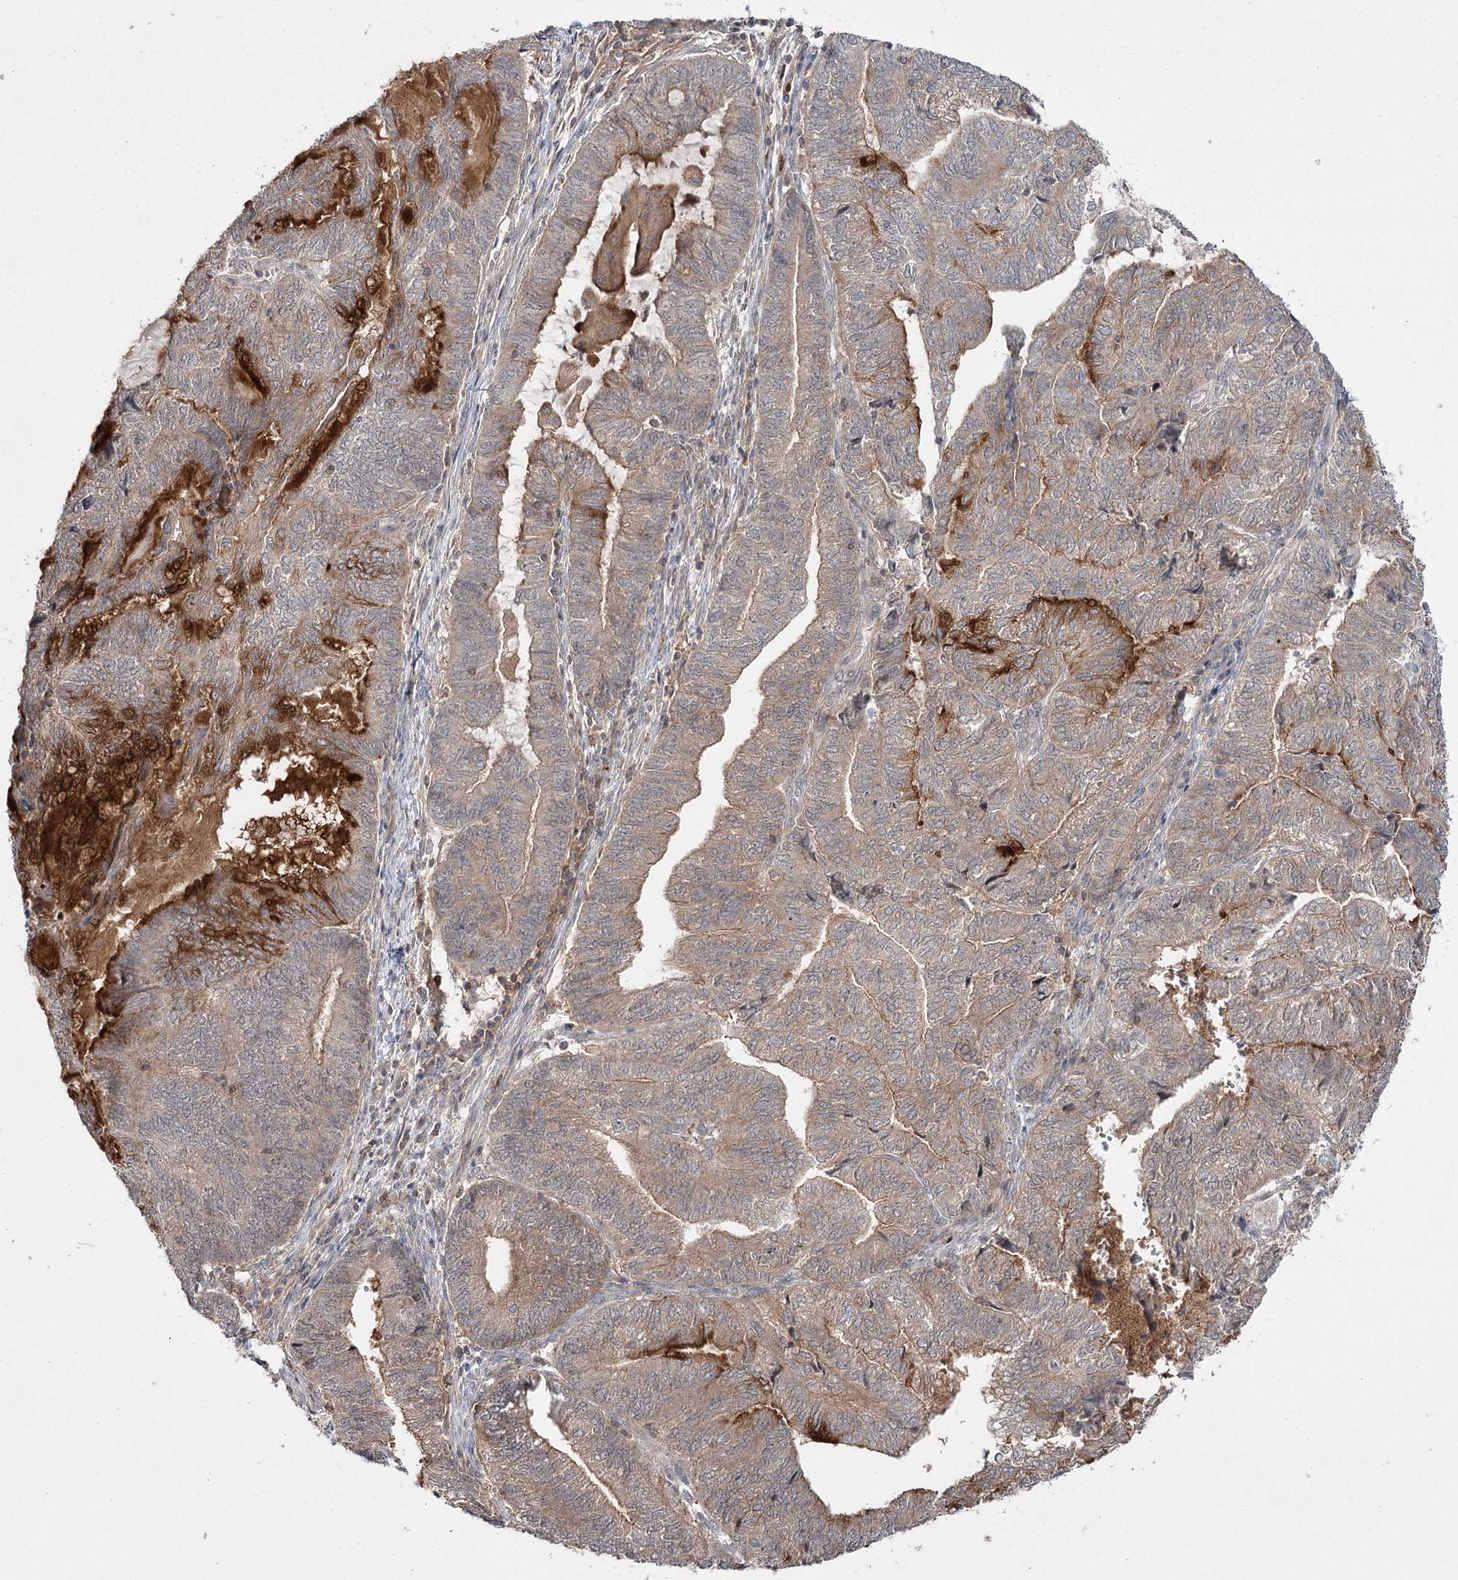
{"staining": {"intensity": "moderate", "quantity": "25%-75%", "location": "cytoplasmic/membranous"}, "tissue": "endometrial cancer", "cell_type": "Tumor cells", "image_type": "cancer", "snomed": [{"axis": "morphology", "description": "Adenocarcinoma, NOS"}, {"axis": "topography", "description": "Uterus"}, {"axis": "topography", "description": "Endometrium"}], "caption": "This is a micrograph of IHC staining of endometrial adenocarcinoma, which shows moderate positivity in the cytoplasmic/membranous of tumor cells.", "gene": "WDR44", "patient": {"sex": "female", "age": 70}}